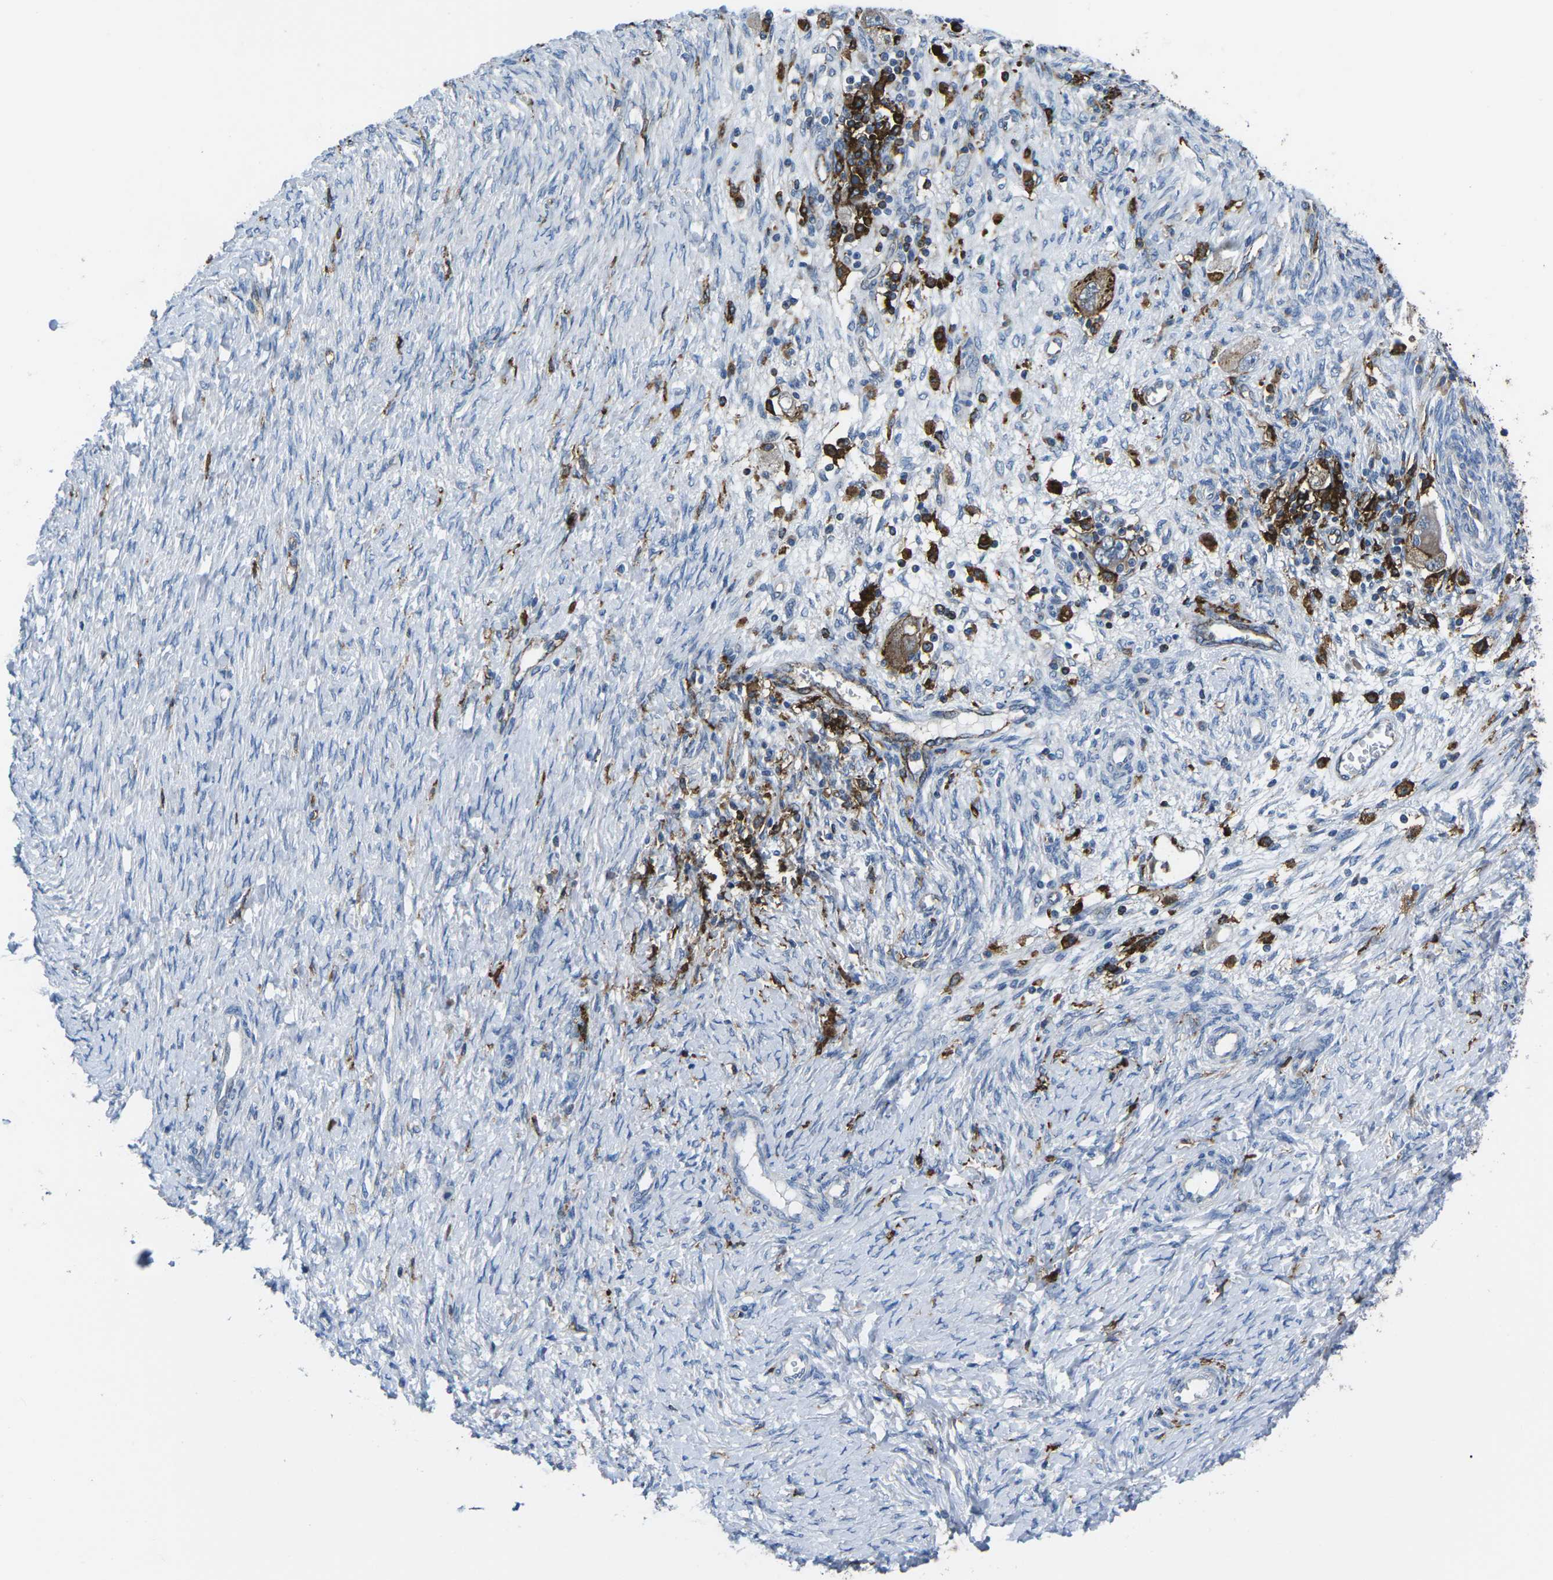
{"staining": {"intensity": "negative", "quantity": "none", "location": "none"}, "tissue": "ovarian cancer", "cell_type": "Tumor cells", "image_type": "cancer", "snomed": [{"axis": "morphology", "description": "Carcinoma, NOS"}, {"axis": "morphology", "description": "Cystadenocarcinoma, serous, NOS"}, {"axis": "topography", "description": "Ovary"}], "caption": "IHC histopathology image of neoplastic tissue: human ovarian serous cystadenocarcinoma stained with DAB reveals no significant protein expression in tumor cells. (Brightfield microscopy of DAB (3,3'-diaminobenzidine) immunohistochemistry (IHC) at high magnification).", "gene": "PTPN1", "patient": {"sex": "female", "age": 69}}